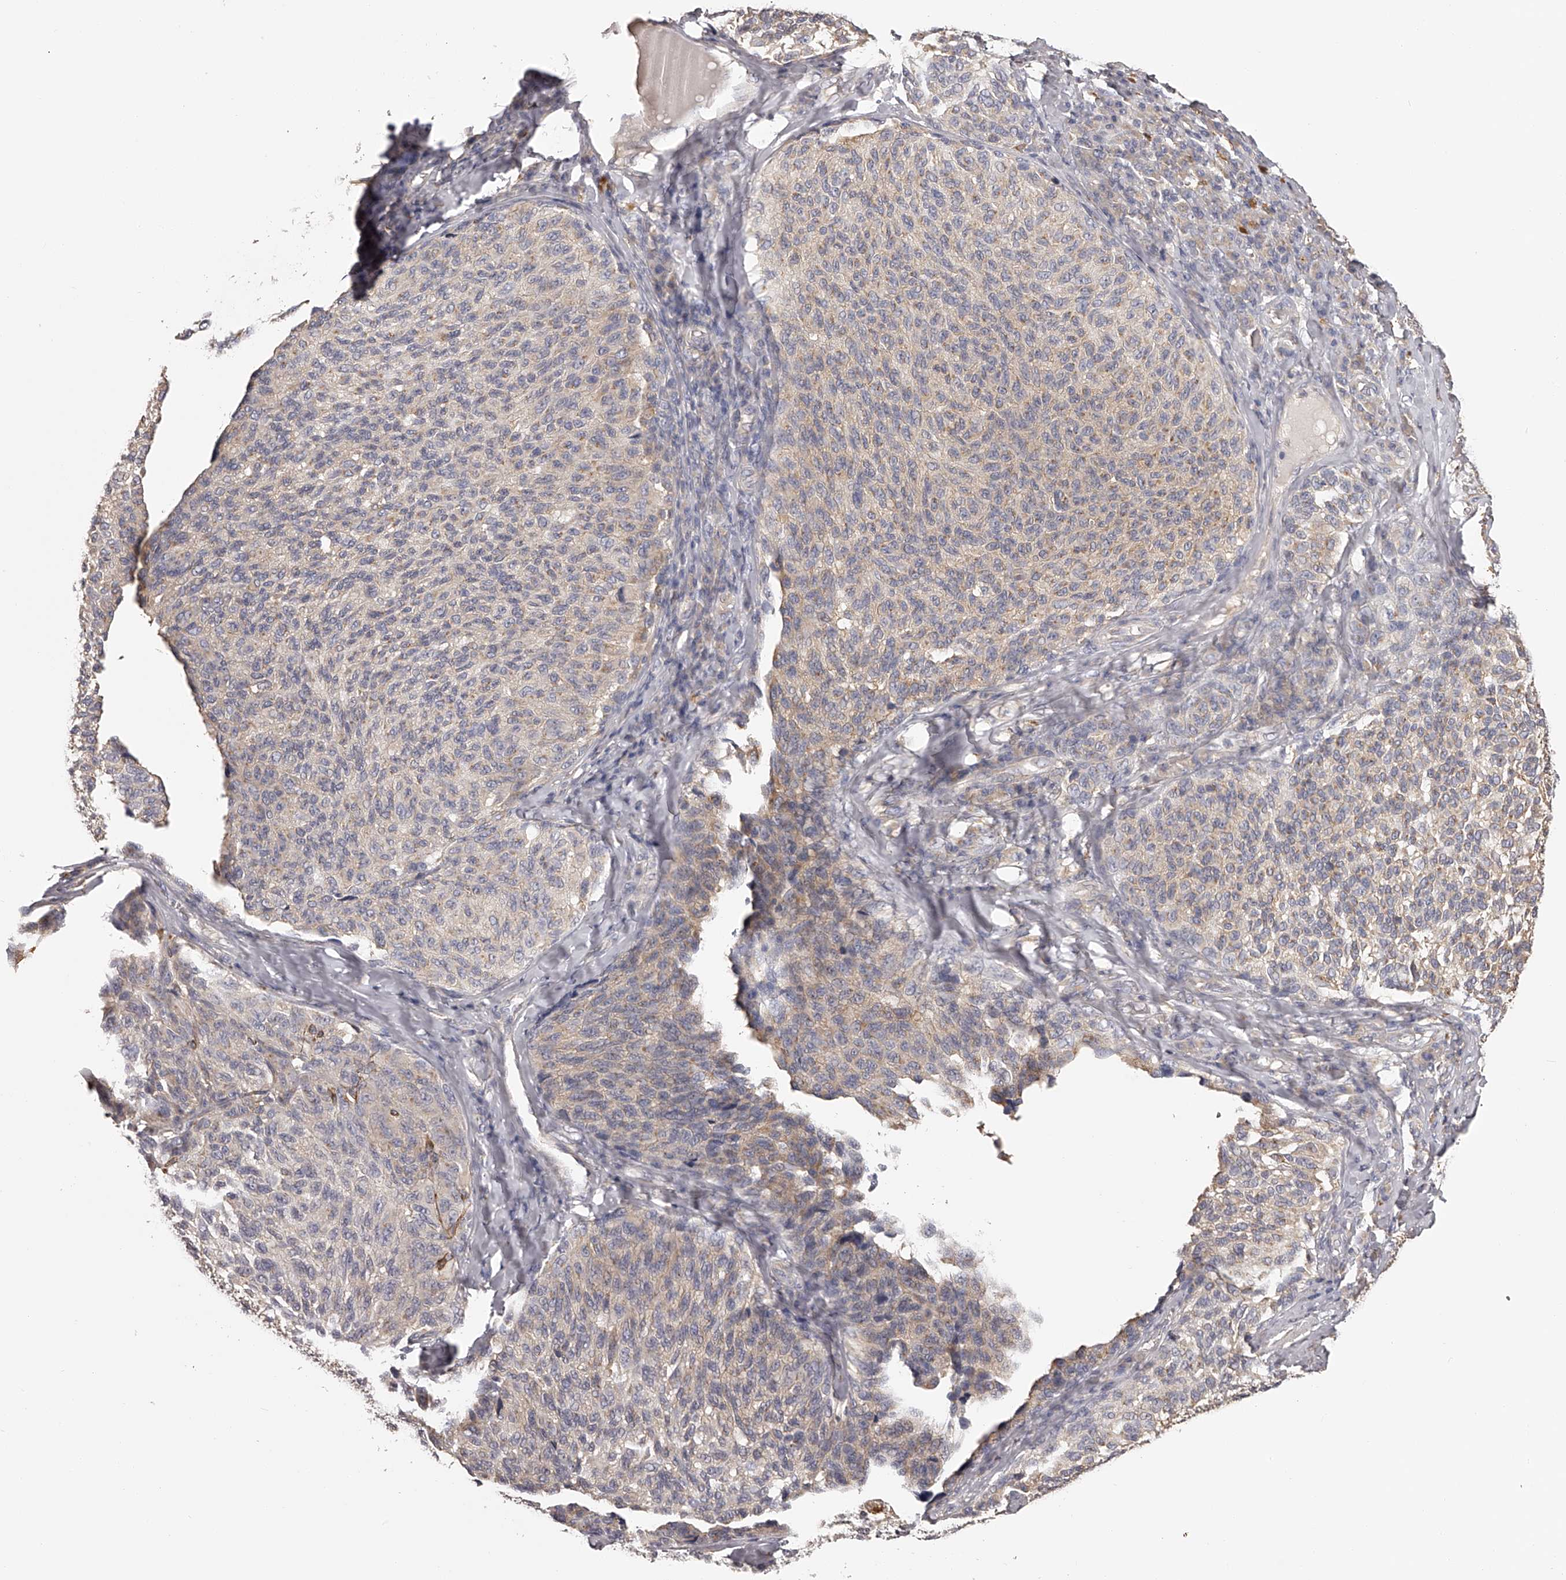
{"staining": {"intensity": "weak", "quantity": "25%-75%", "location": "cytoplasmic/membranous"}, "tissue": "melanoma", "cell_type": "Tumor cells", "image_type": "cancer", "snomed": [{"axis": "morphology", "description": "Malignant melanoma, NOS"}, {"axis": "topography", "description": "Skin"}], "caption": "A histopathology image of human melanoma stained for a protein reveals weak cytoplasmic/membranous brown staining in tumor cells.", "gene": "TNN", "patient": {"sex": "female", "age": 73}}